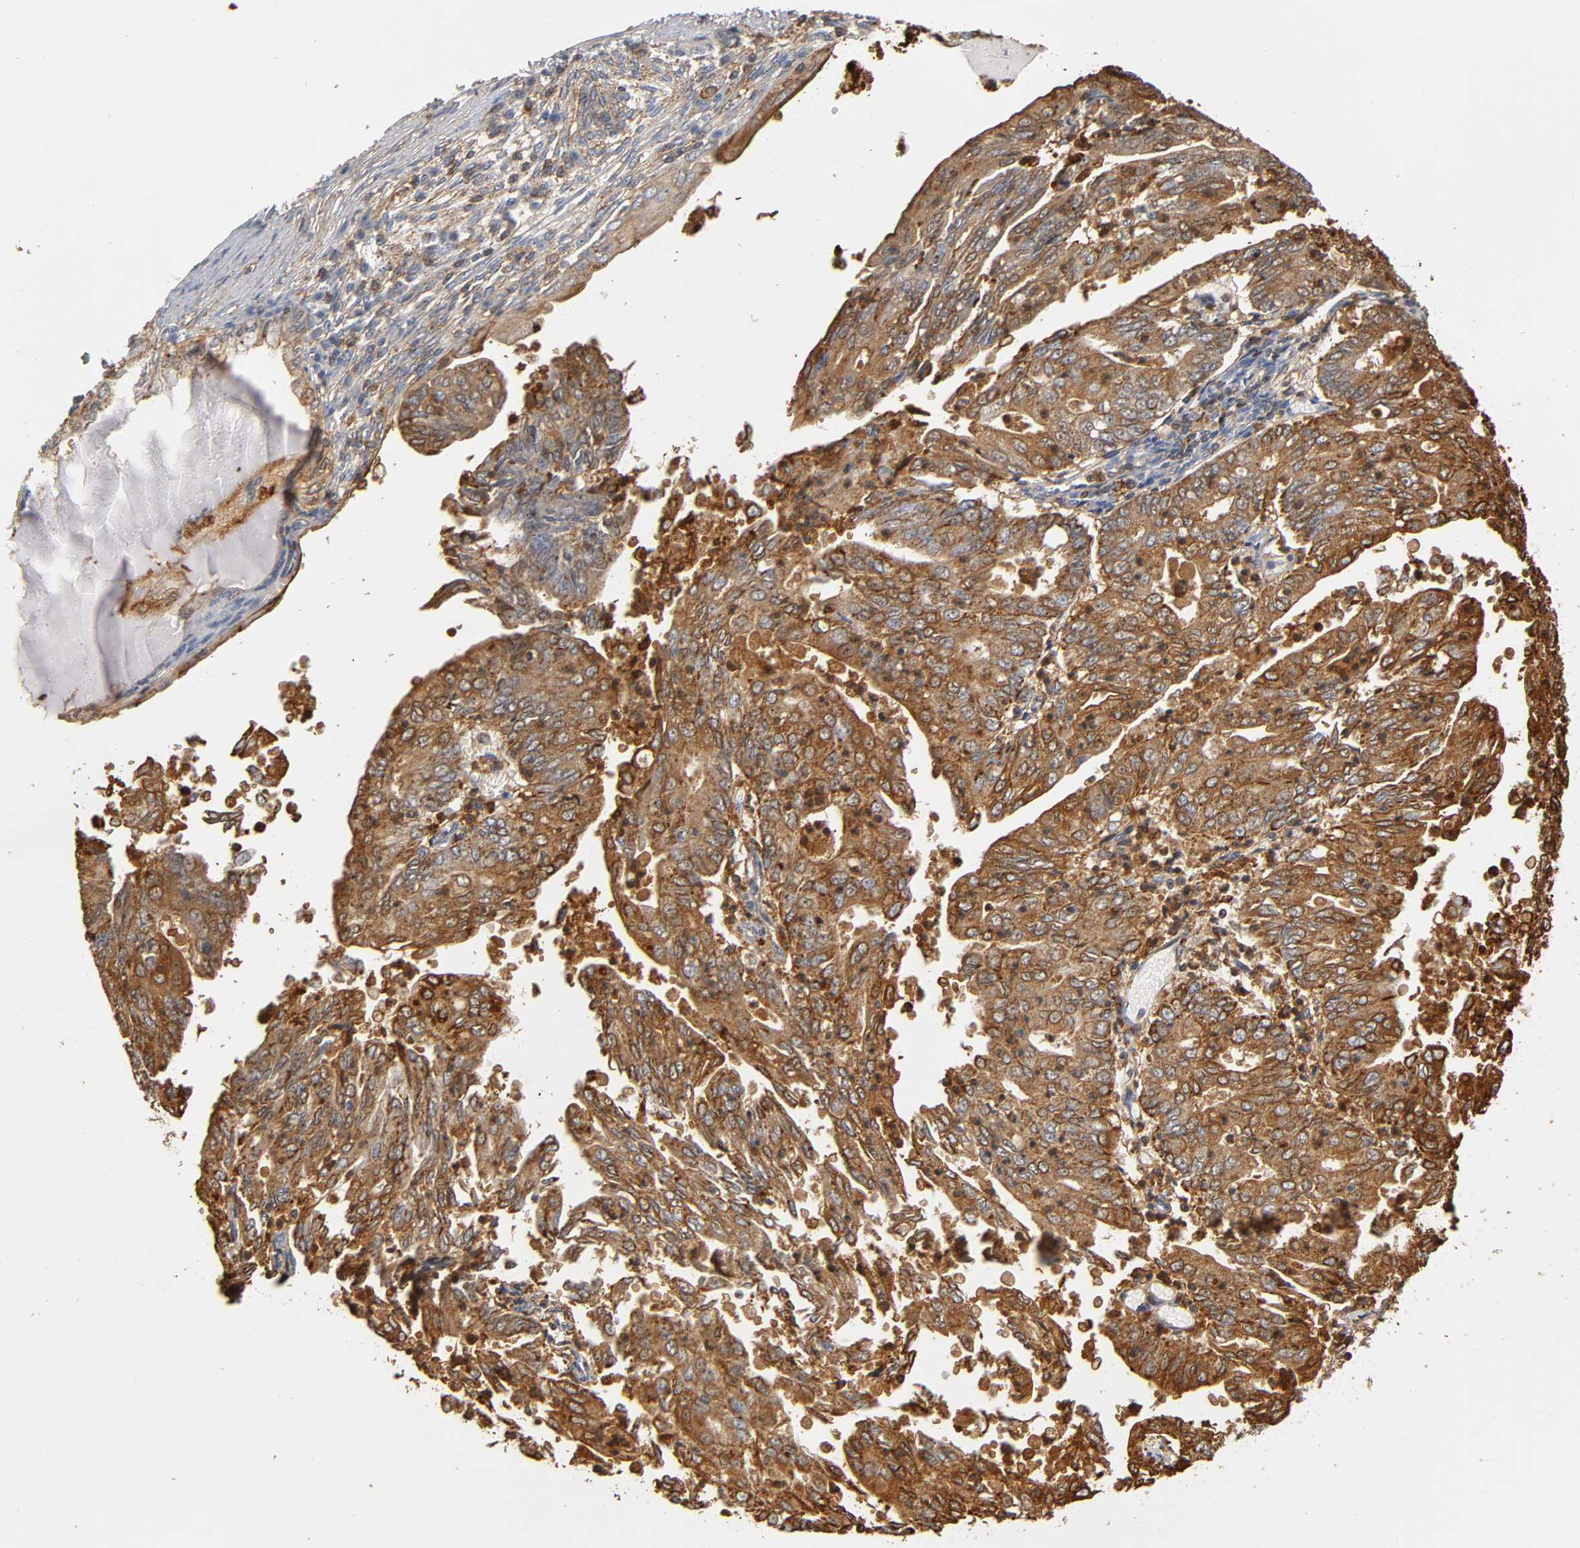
{"staining": {"intensity": "moderate", "quantity": ">75%", "location": "cytoplasmic/membranous"}, "tissue": "endometrial cancer", "cell_type": "Tumor cells", "image_type": "cancer", "snomed": [{"axis": "morphology", "description": "Adenocarcinoma, NOS"}, {"axis": "topography", "description": "Endometrium"}], "caption": "A brown stain shows moderate cytoplasmic/membranous expression of a protein in human endometrial adenocarcinoma tumor cells. (Stains: DAB in brown, nuclei in blue, Microscopy: brightfield microscopy at high magnification).", "gene": "ANXA11", "patient": {"sex": "female", "age": 79}}